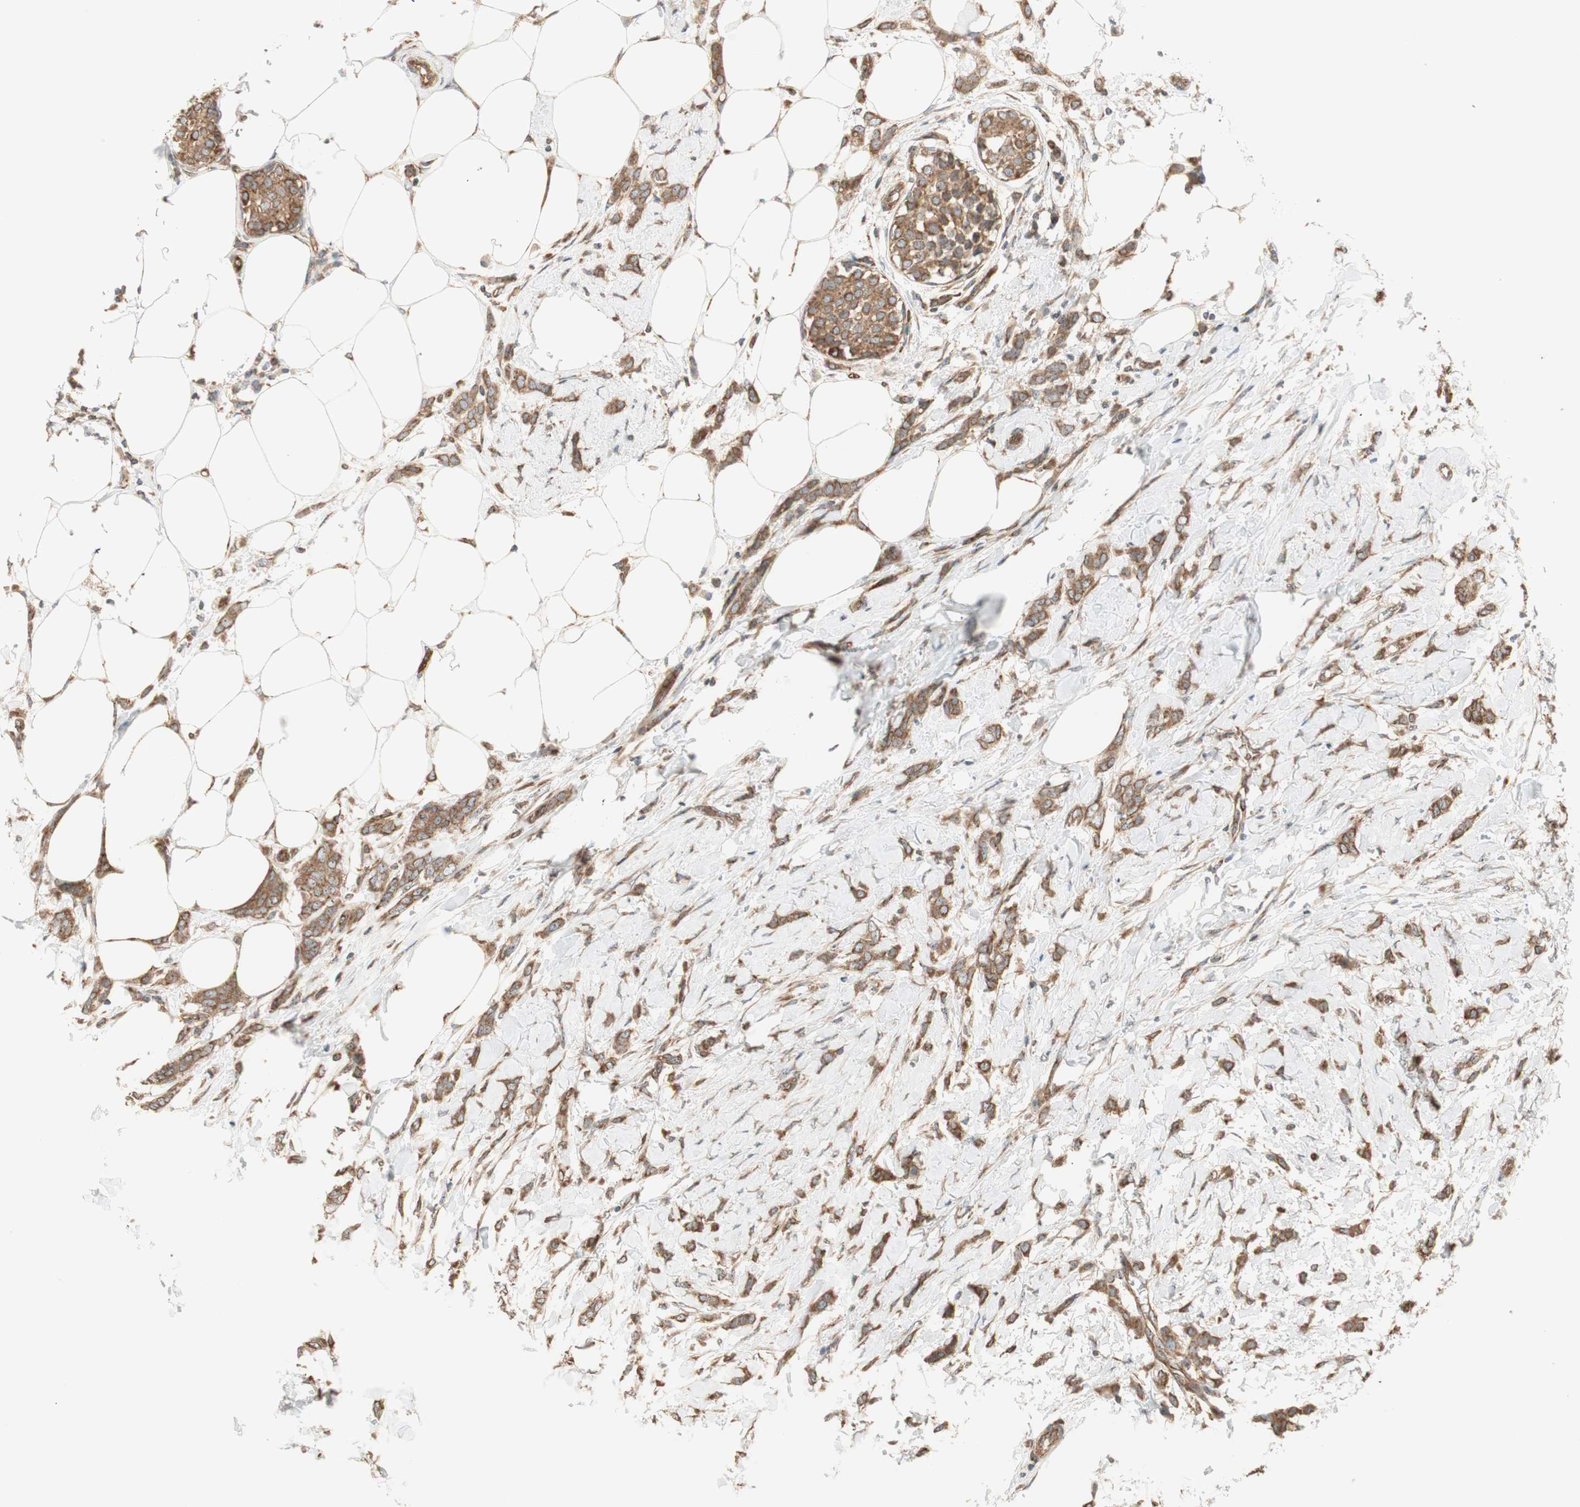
{"staining": {"intensity": "moderate", "quantity": ">75%", "location": "cytoplasmic/membranous"}, "tissue": "breast cancer", "cell_type": "Tumor cells", "image_type": "cancer", "snomed": [{"axis": "morphology", "description": "Lobular carcinoma, in situ"}, {"axis": "morphology", "description": "Lobular carcinoma"}, {"axis": "topography", "description": "Breast"}], "caption": "IHC micrograph of neoplastic tissue: breast cancer (lobular carcinoma) stained using immunohistochemistry reveals medium levels of moderate protein expression localized specifically in the cytoplasmic/membranous of tumor cells, appearing as a cytoplasmic/membranous brown color.", "gene": "CTTNBP2NL", "patient": {"sex": "female", "age": 41}}